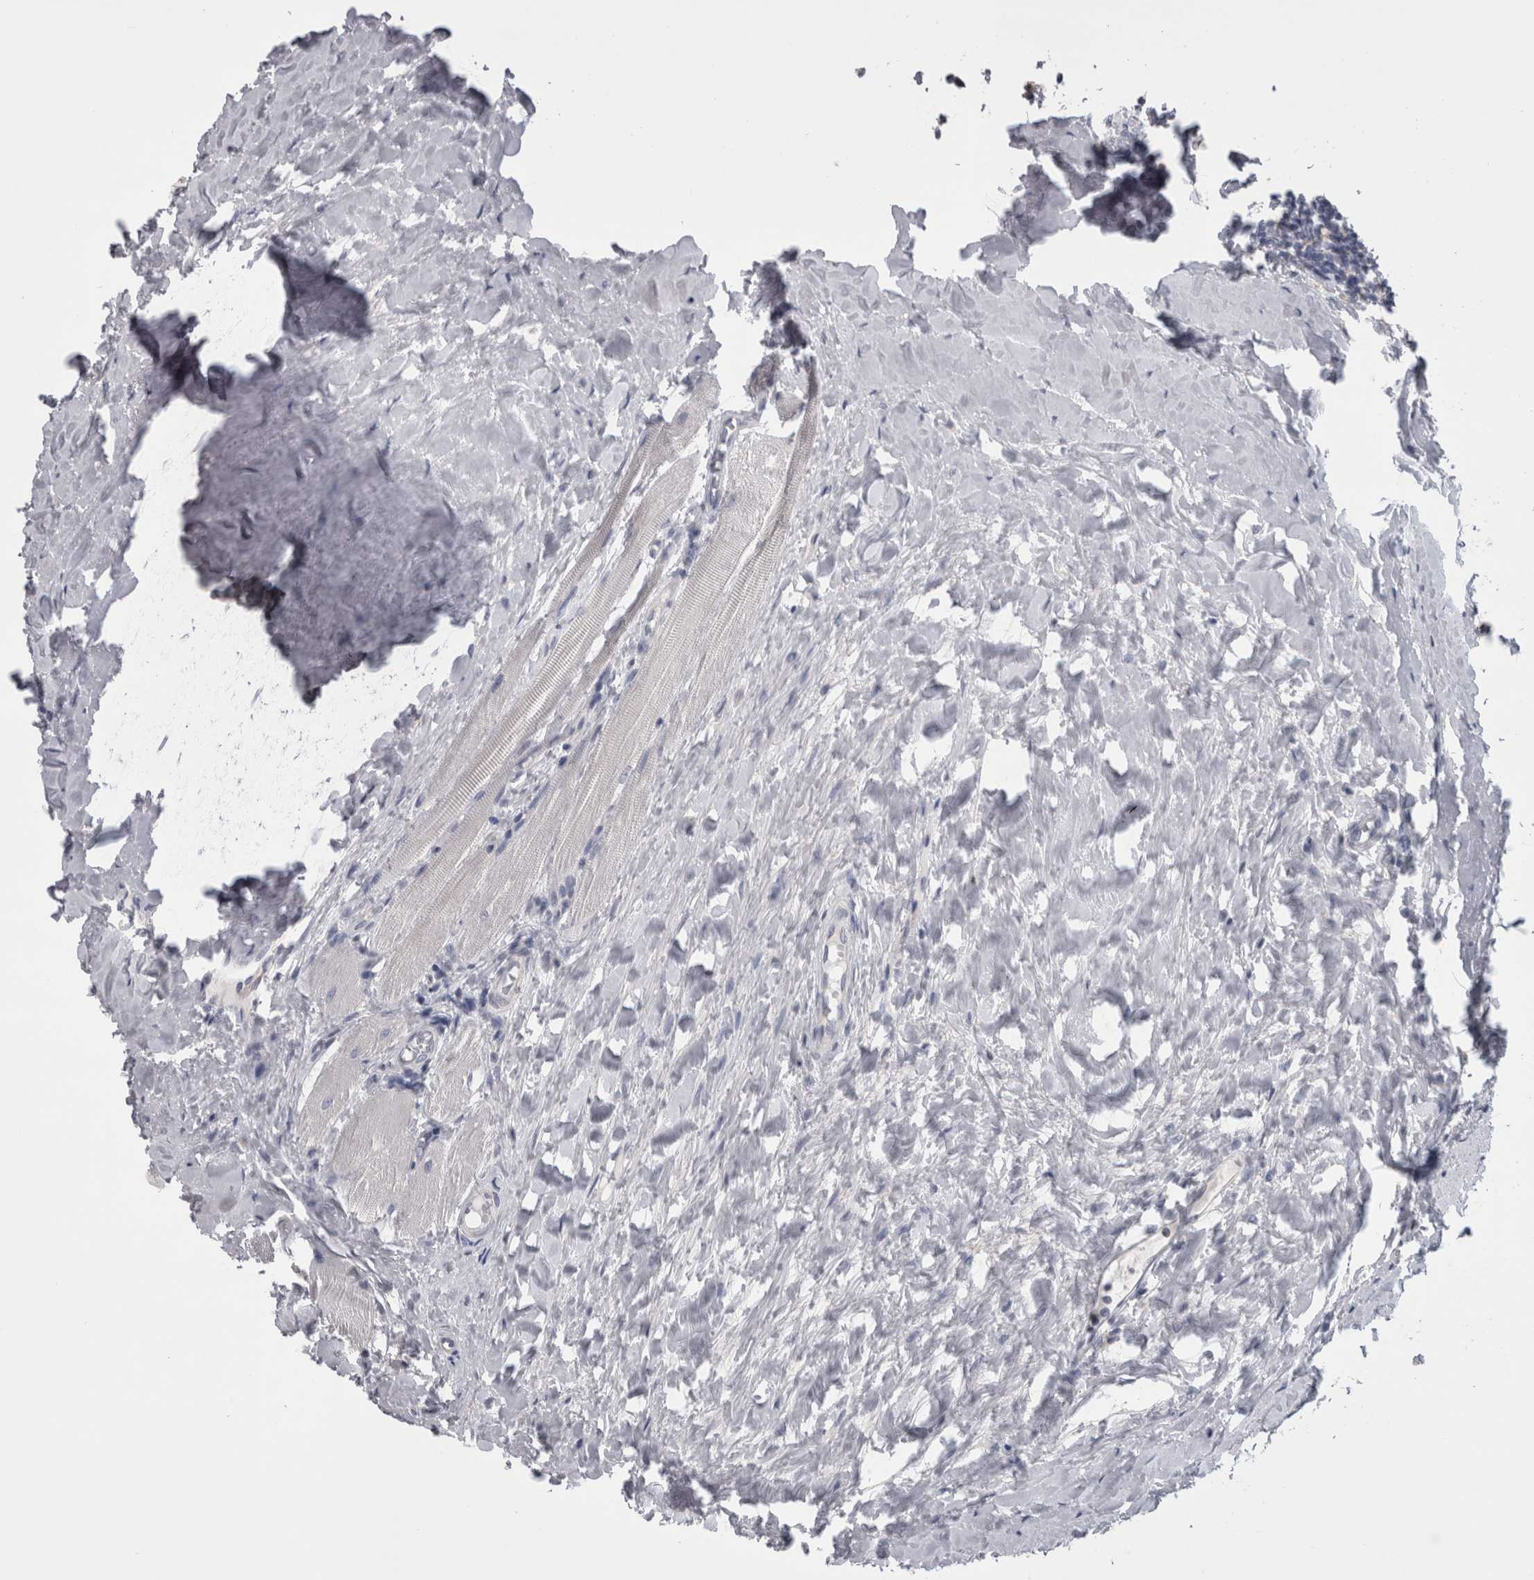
{"staining": {"intensity": "negative", "quantity": "none", "location": "none"}, "tissue": "tonsil", "cell_type": "Germinal center cells", "image_type": "normal", "snomed": [{"axis": "morphology", "description": "Normal tissue, NOS"}, {"axis": "topography", "description": "Tonsil"}], "caption": "There is no significant staining in germinal center cells of tonsil. (Brightfield microscopy of DAB immunohistochemistry (IHC) at high magnification).", "gene": "DHRS4", "patient": {"sex": "female", "age": 19}}